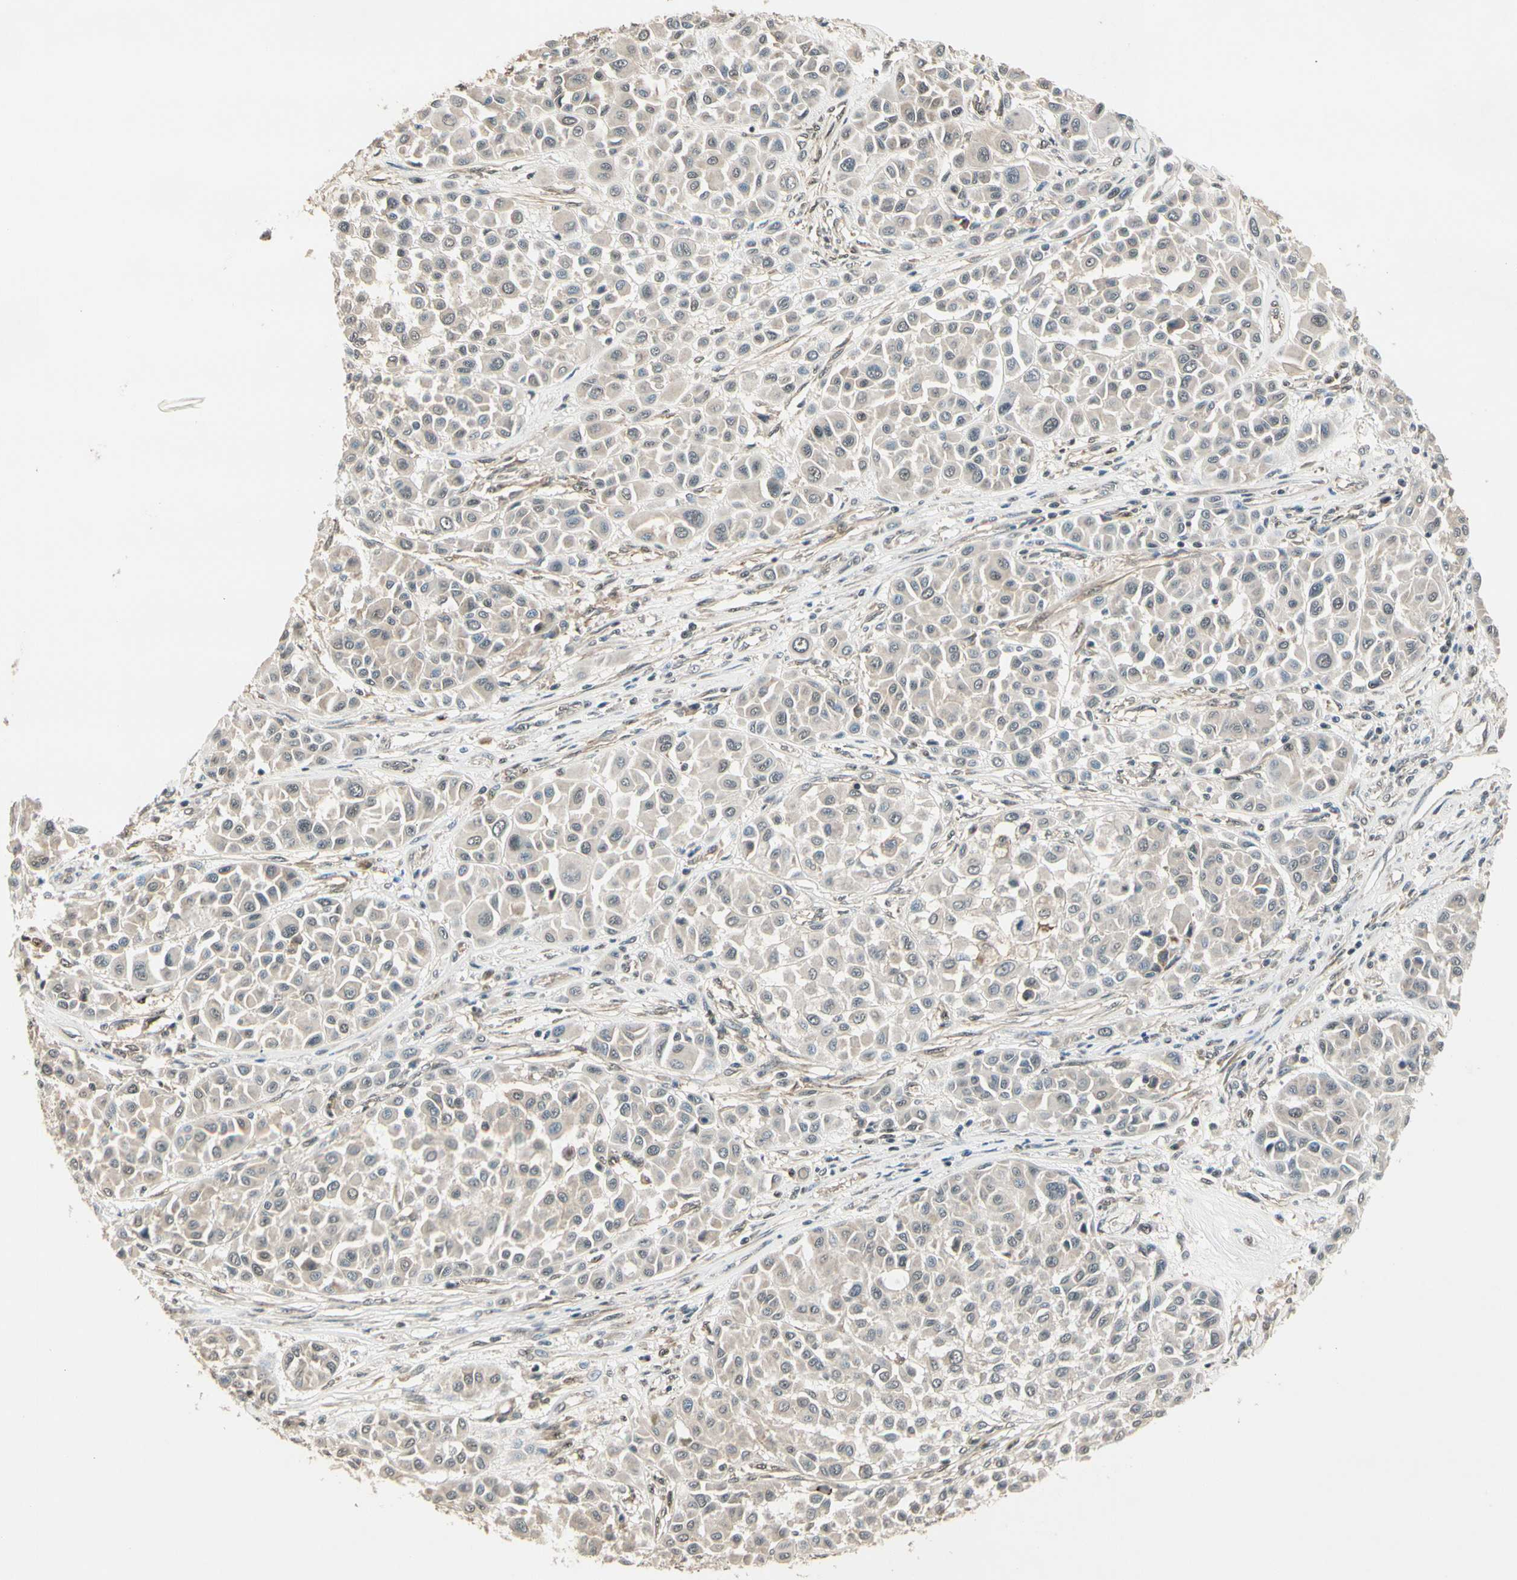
{"staining": {"intensity": "weak", "quantity": ">75%", "location": "cytoplasmic/membranous"}, "tissue": "melanoma", "cell_type": "Tumor cells", "image_type": "cancer", "snomed": [{"axis": "morphology", "description": "Malignant melanoma, Metastatic site"}, {"axis": "topography", "description": "Soft tissue"}], "caption": "Protein positivity by immunohistochemistry displays weak cytoplasmic/membranous positivity in about >75% of tumor cells in melanoma.", "gene": "MCPH1", "patient": {"sex": "male", "age": 41}}